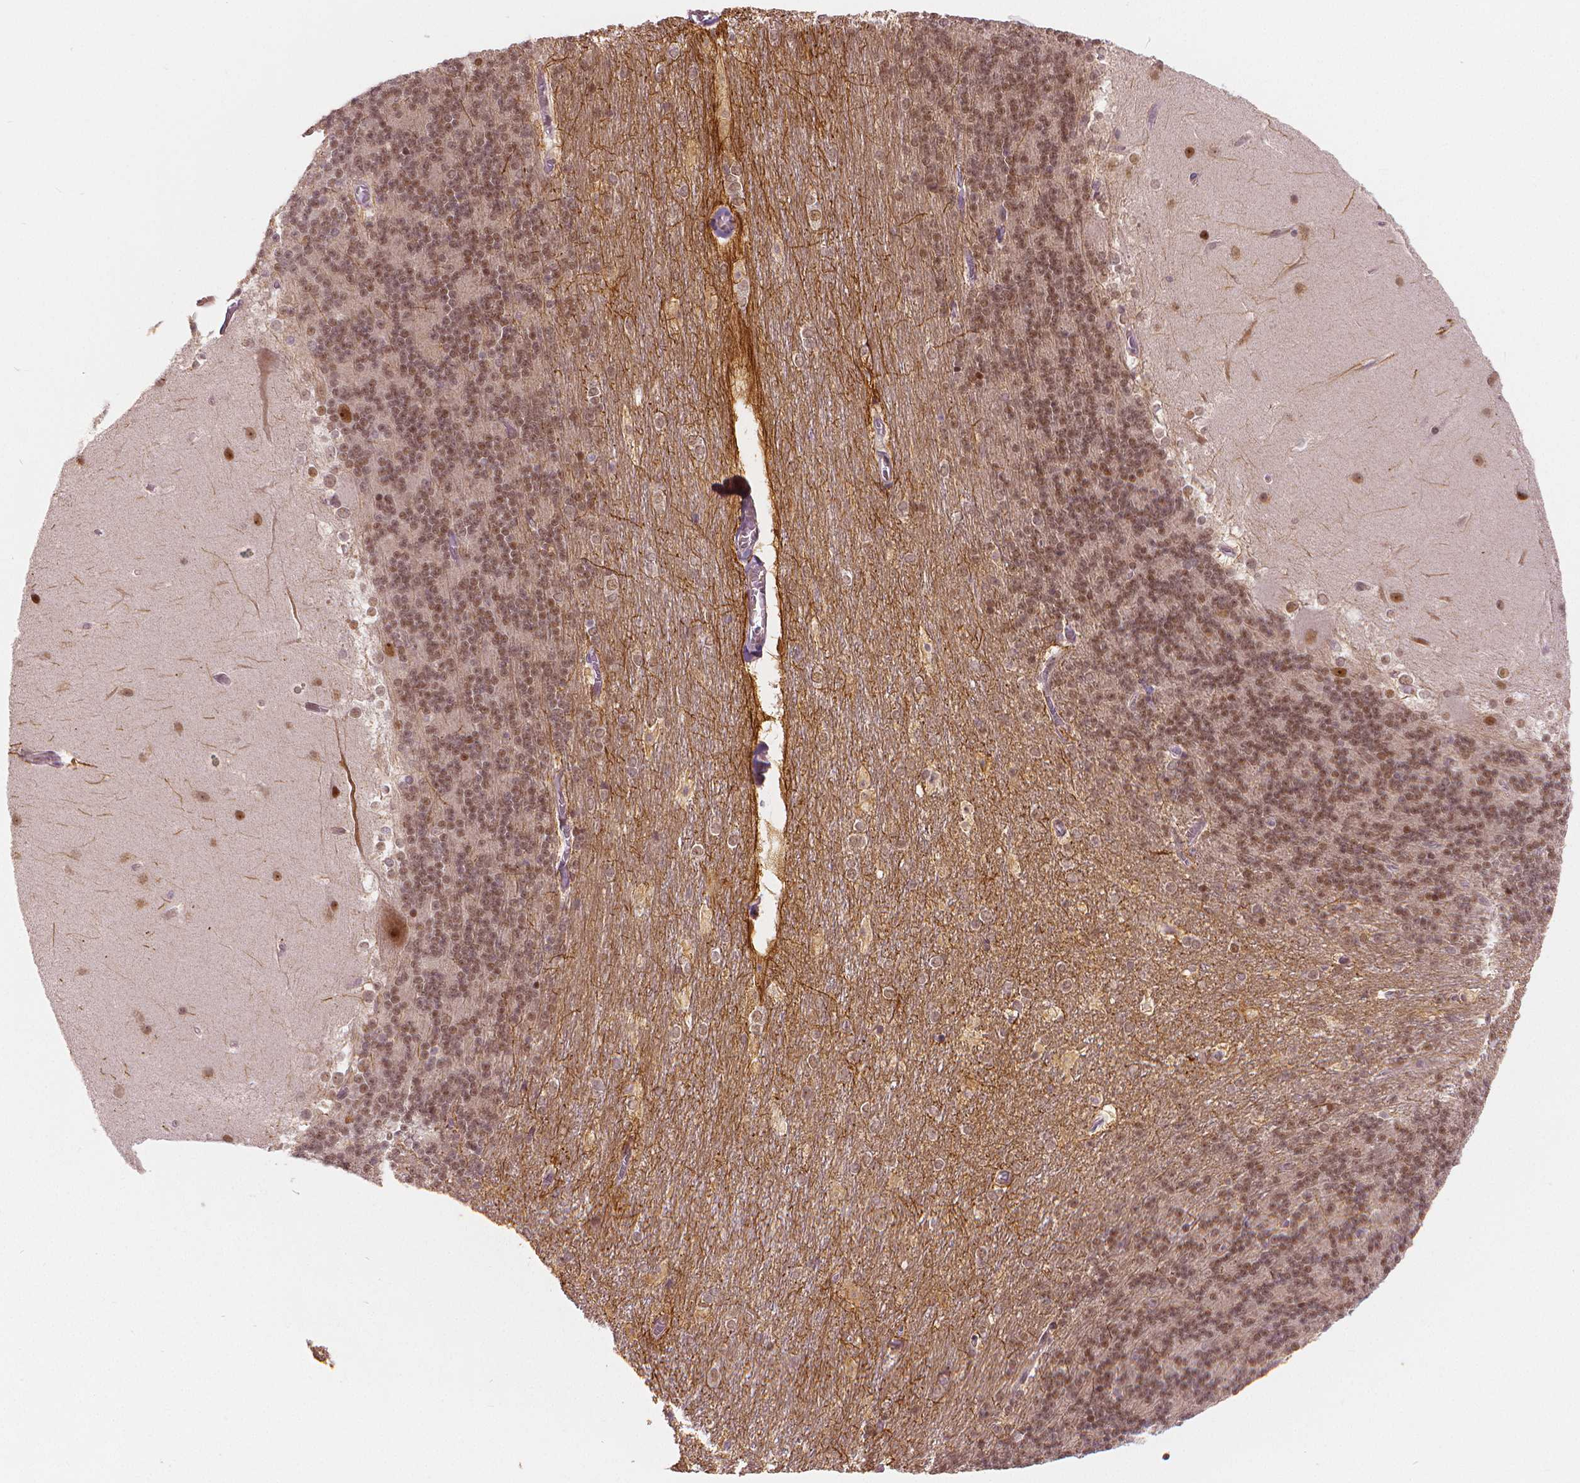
{"staining": {"intensity": "moderate", "quantity": ">75%", "location": "nuclear"}, "tissue": "cerebellum", "cell_type": "Cells in granular layer", "image_type": "normal", "snomed": [{"axis": "morphology", "description": "Normal tissue, NOS"}, {"axis": "topography", "description": "Cerebellum"}], "caption": "Normal cerebellum demonstrates moderate nuclear expression in about >75% of cells in granular layer, visualized by immunohistochemistry. Nuclei are stained in blue.", "gene": "NSD2", "patient": {"sex": "female", "age": 19}}